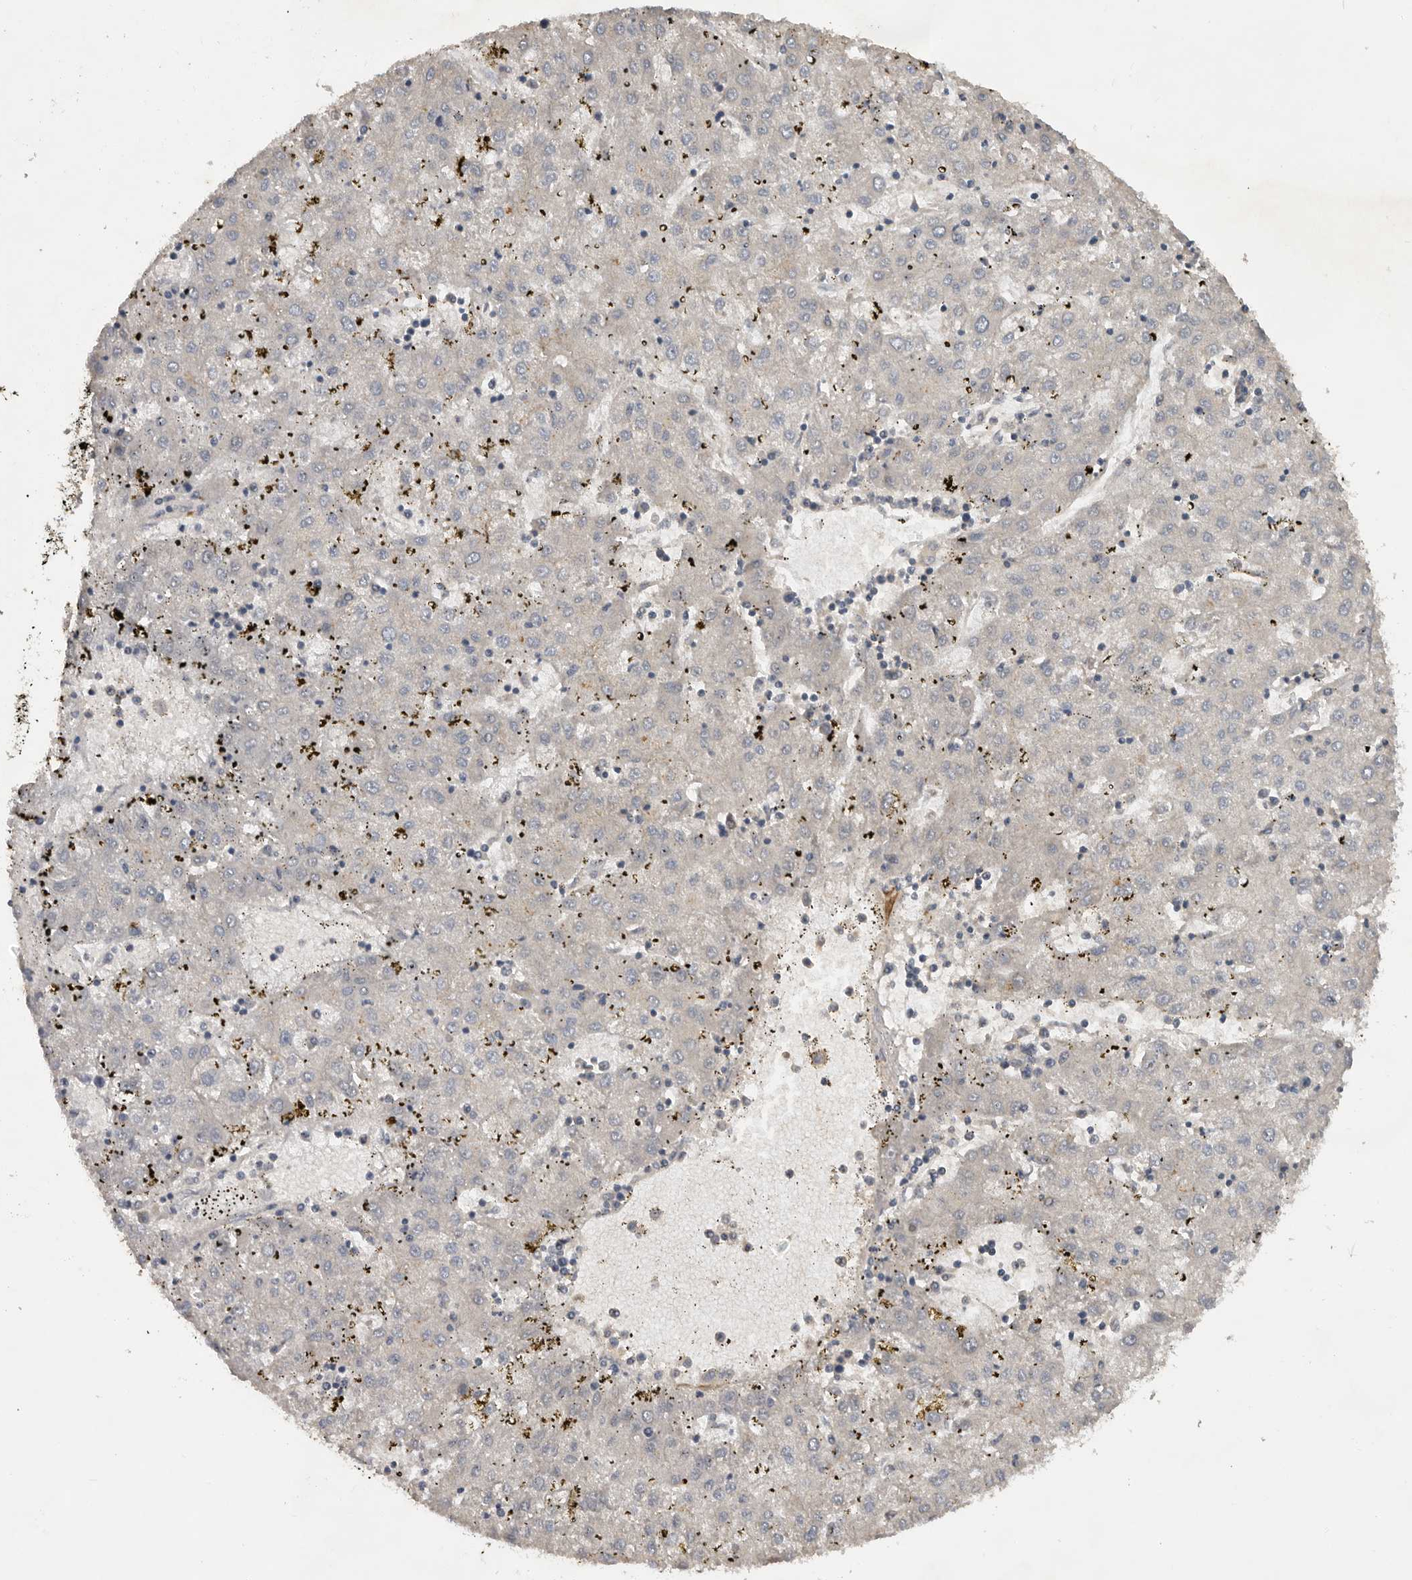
{"staining": {"intensity": "negative", "quantity": "none", "location": "none"}, "tissue": "liver cancer", "cell_type": "Tumor cells", "image_type": "cancer", "snomed": [{"axis": "morphology", "description": "Carcinoma, Hepatocellular, NOS"}, {"axis": "topography", "description": "Liver"}], "caption": "Histopathology image shows no significant protein positivity in tumor cells of liver cancer.", "gene": "RNF157", "patient": {"sex": "male", "age": 72}}